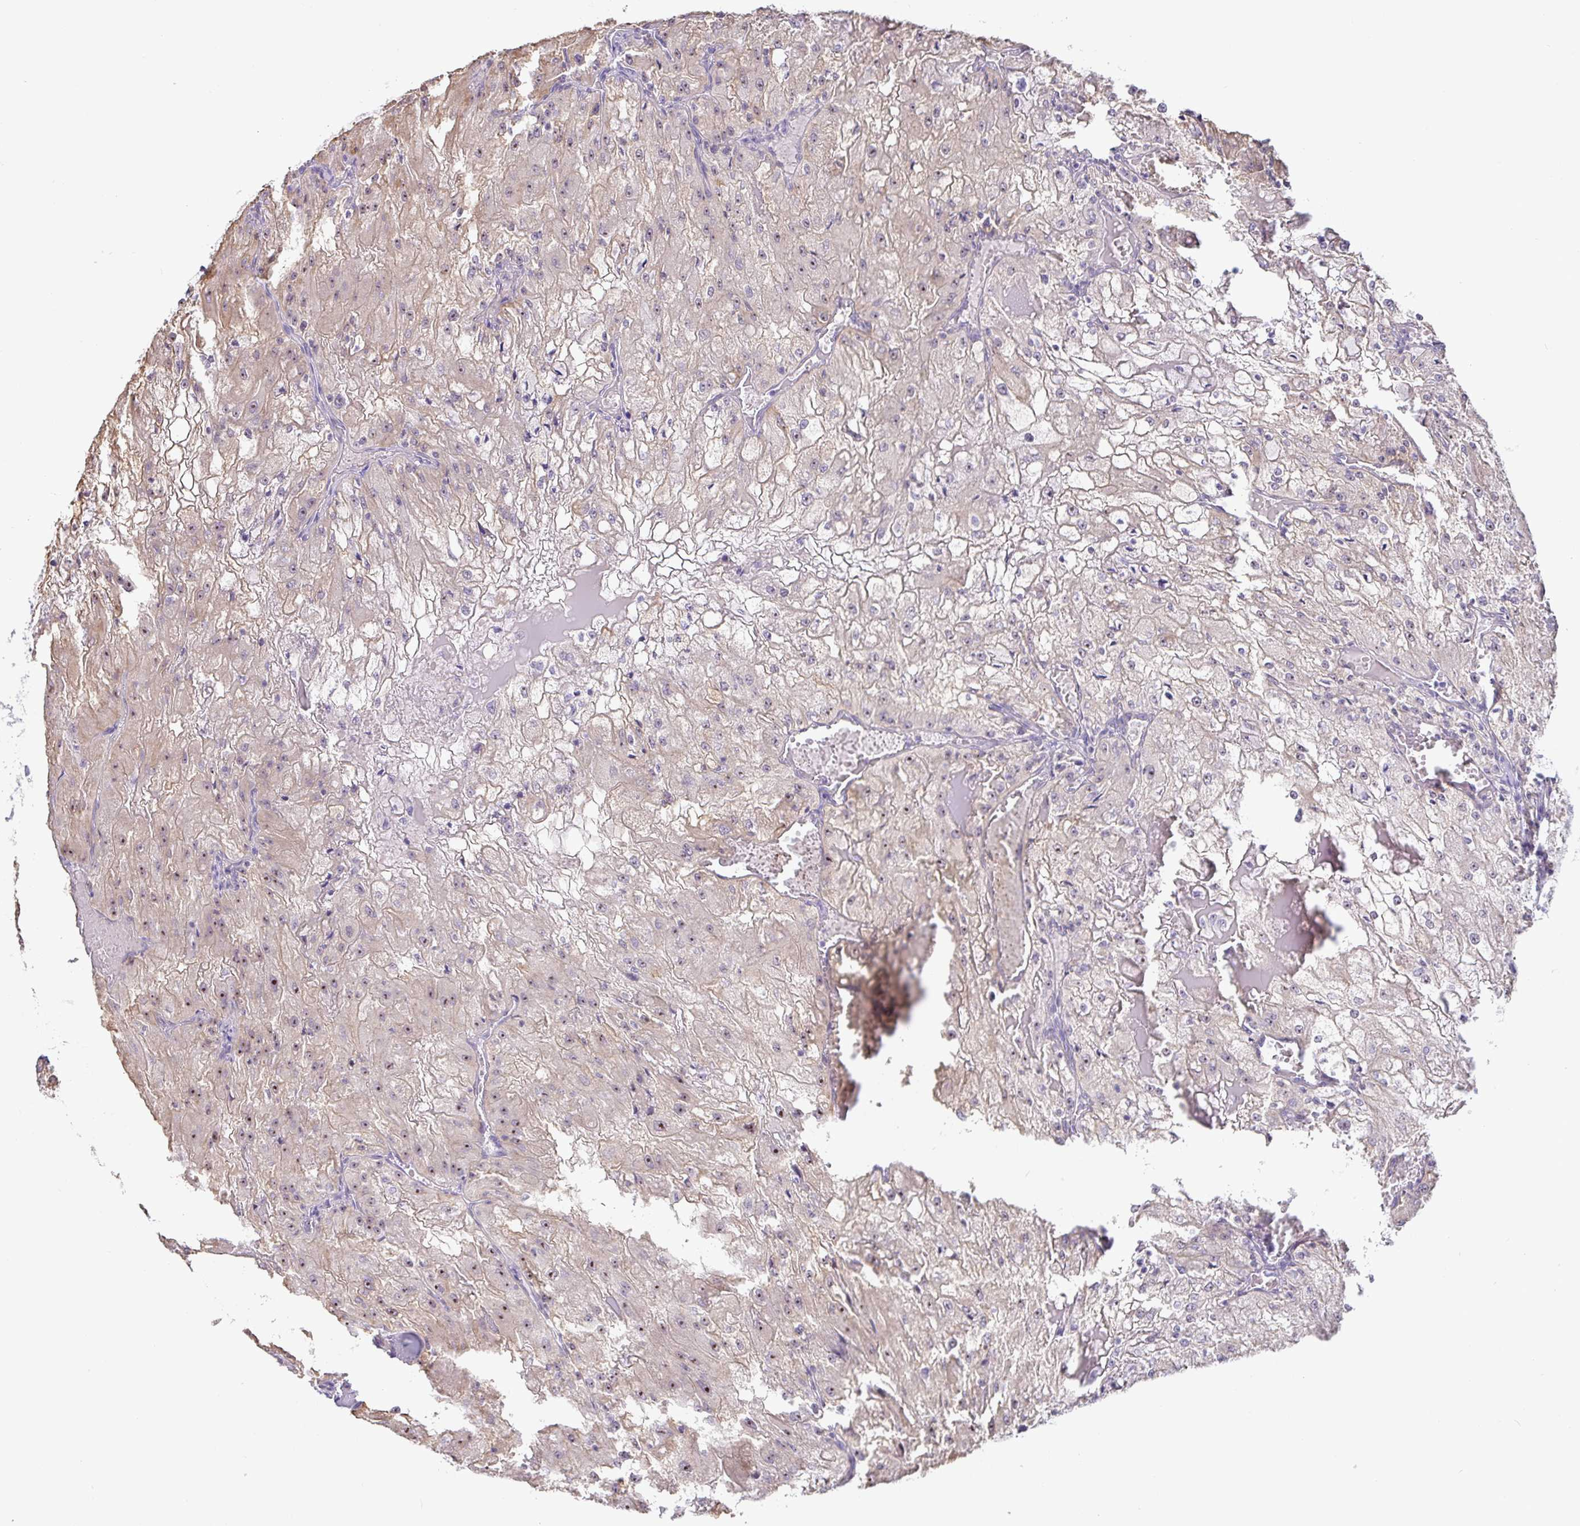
{"staining": {"intensity": "strong", "quantity": "<25%", "location": "cytoplasmic/membranous,nuclear"}, "tissue": "renal cancer", "cell_type": "Tumor cells", "image_type": "cancer", "snomed": [{"axis": "morphology", "description": "Adenocarcinoma, NOS"}, {"axis": "topography", "description": "Kidney"}], "caption": "Tumor cells exhibit medium levels of strong cytoplasmic/membranous and nuclear positivity in approximately <25% of cells in renal adenocarcinoma.", "gene": "MXRA8", "patient": {"sex": "female", "age": 74}}